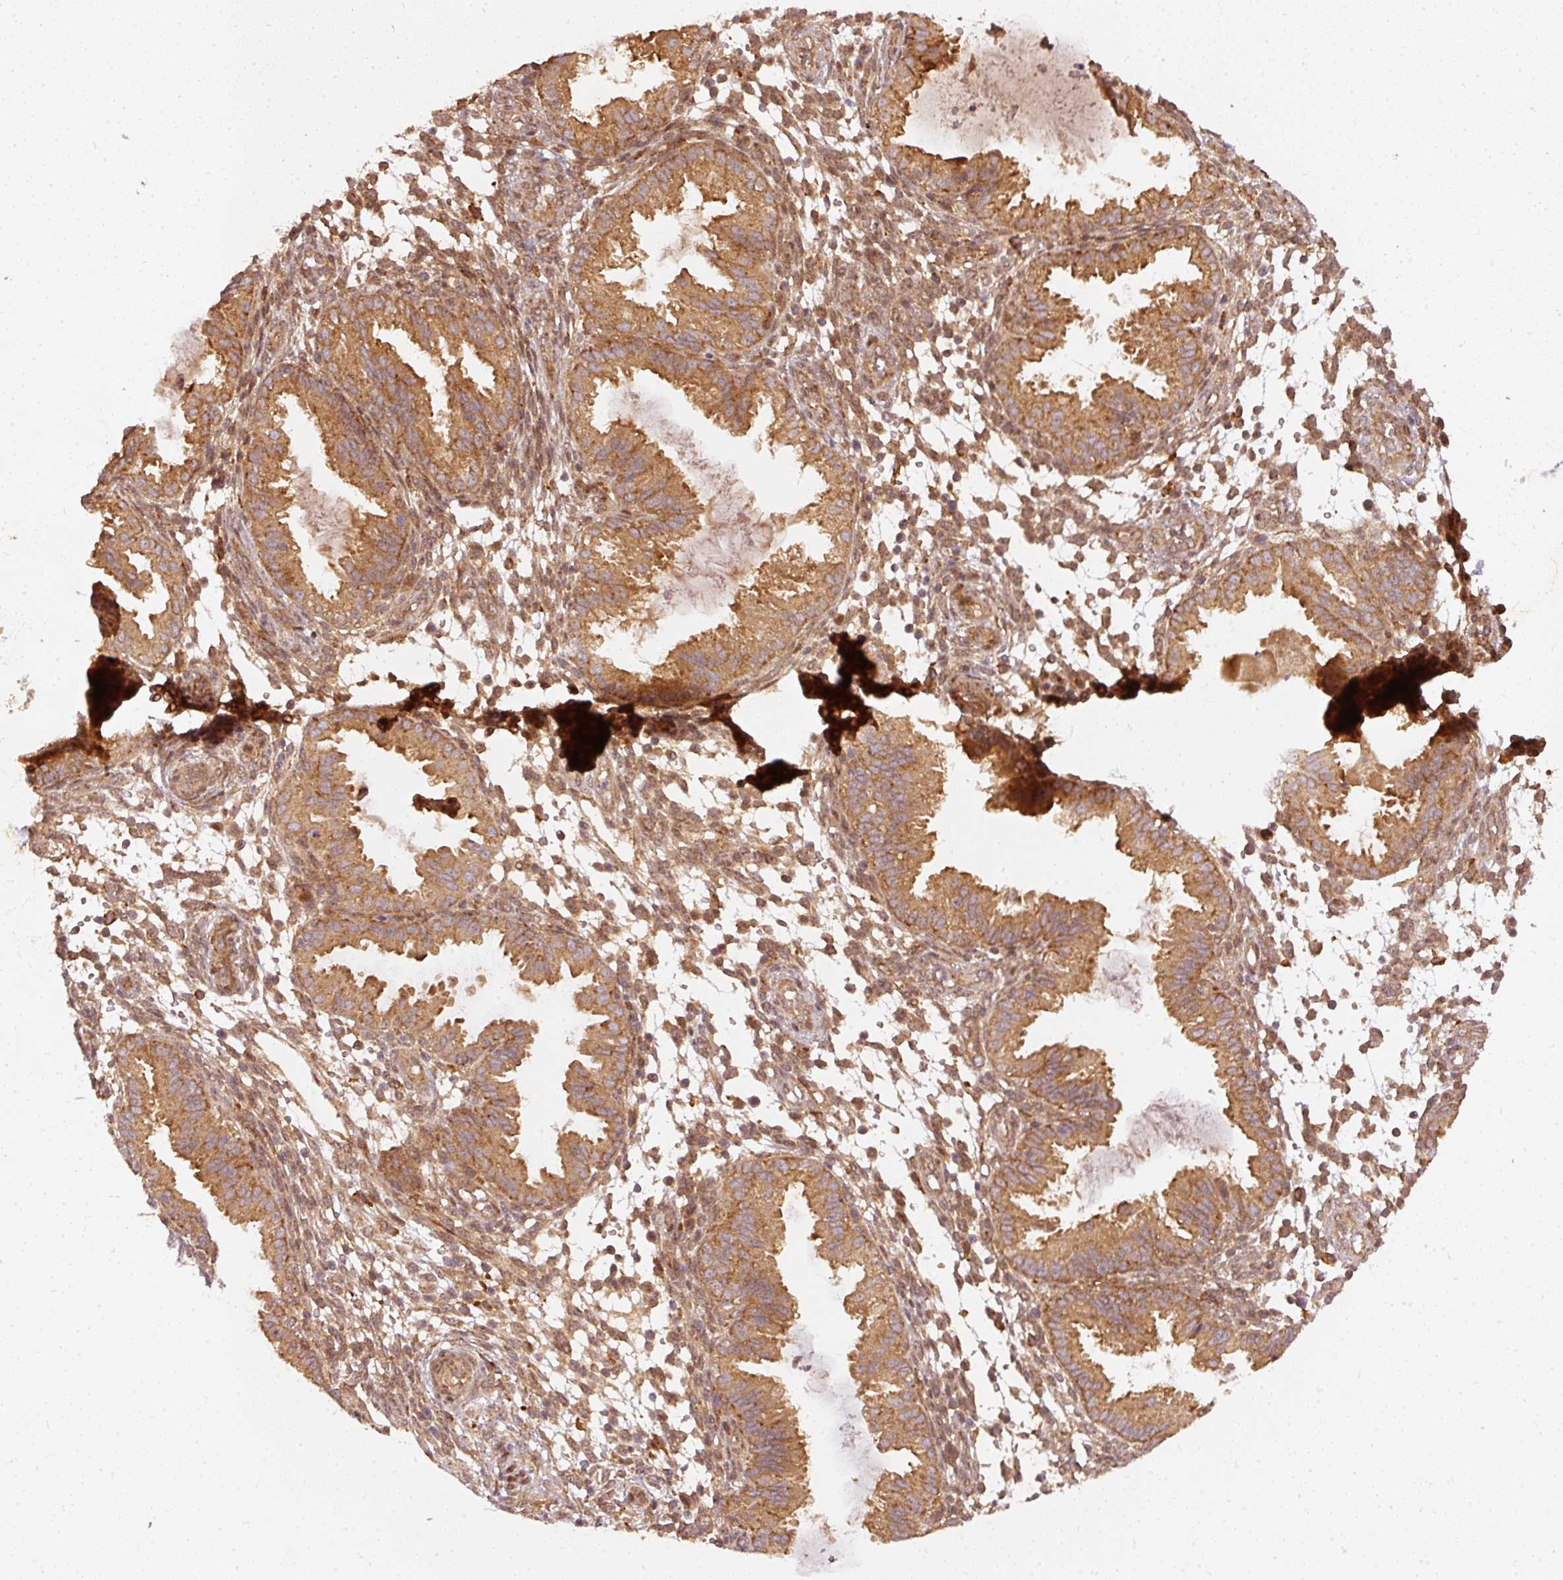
{"staining": {"intensity": "moderate", "quantity": ">75%", "location": "cytoplasmic/membranous"}, "tissue": "endometrium", "cell_type": "Cells in endometrial stroma", "image_type": "normal", "snomed": [{"axis": "morphology", "description": "Normal tissue, NOS"}, {"axis": "topography", "description": "Endometrium"}], "caption": "Normal endometrium was stained to show a protein in brown. There is medium levels of moderate cytoplasmic/membranous expression in approximately >75% of cells in endometrial stroma. (DAB = brown stain, brightfield microscopy at high magnification).", "gene": "ZNF580", "patient": {"sex": "female", "age": 33}}